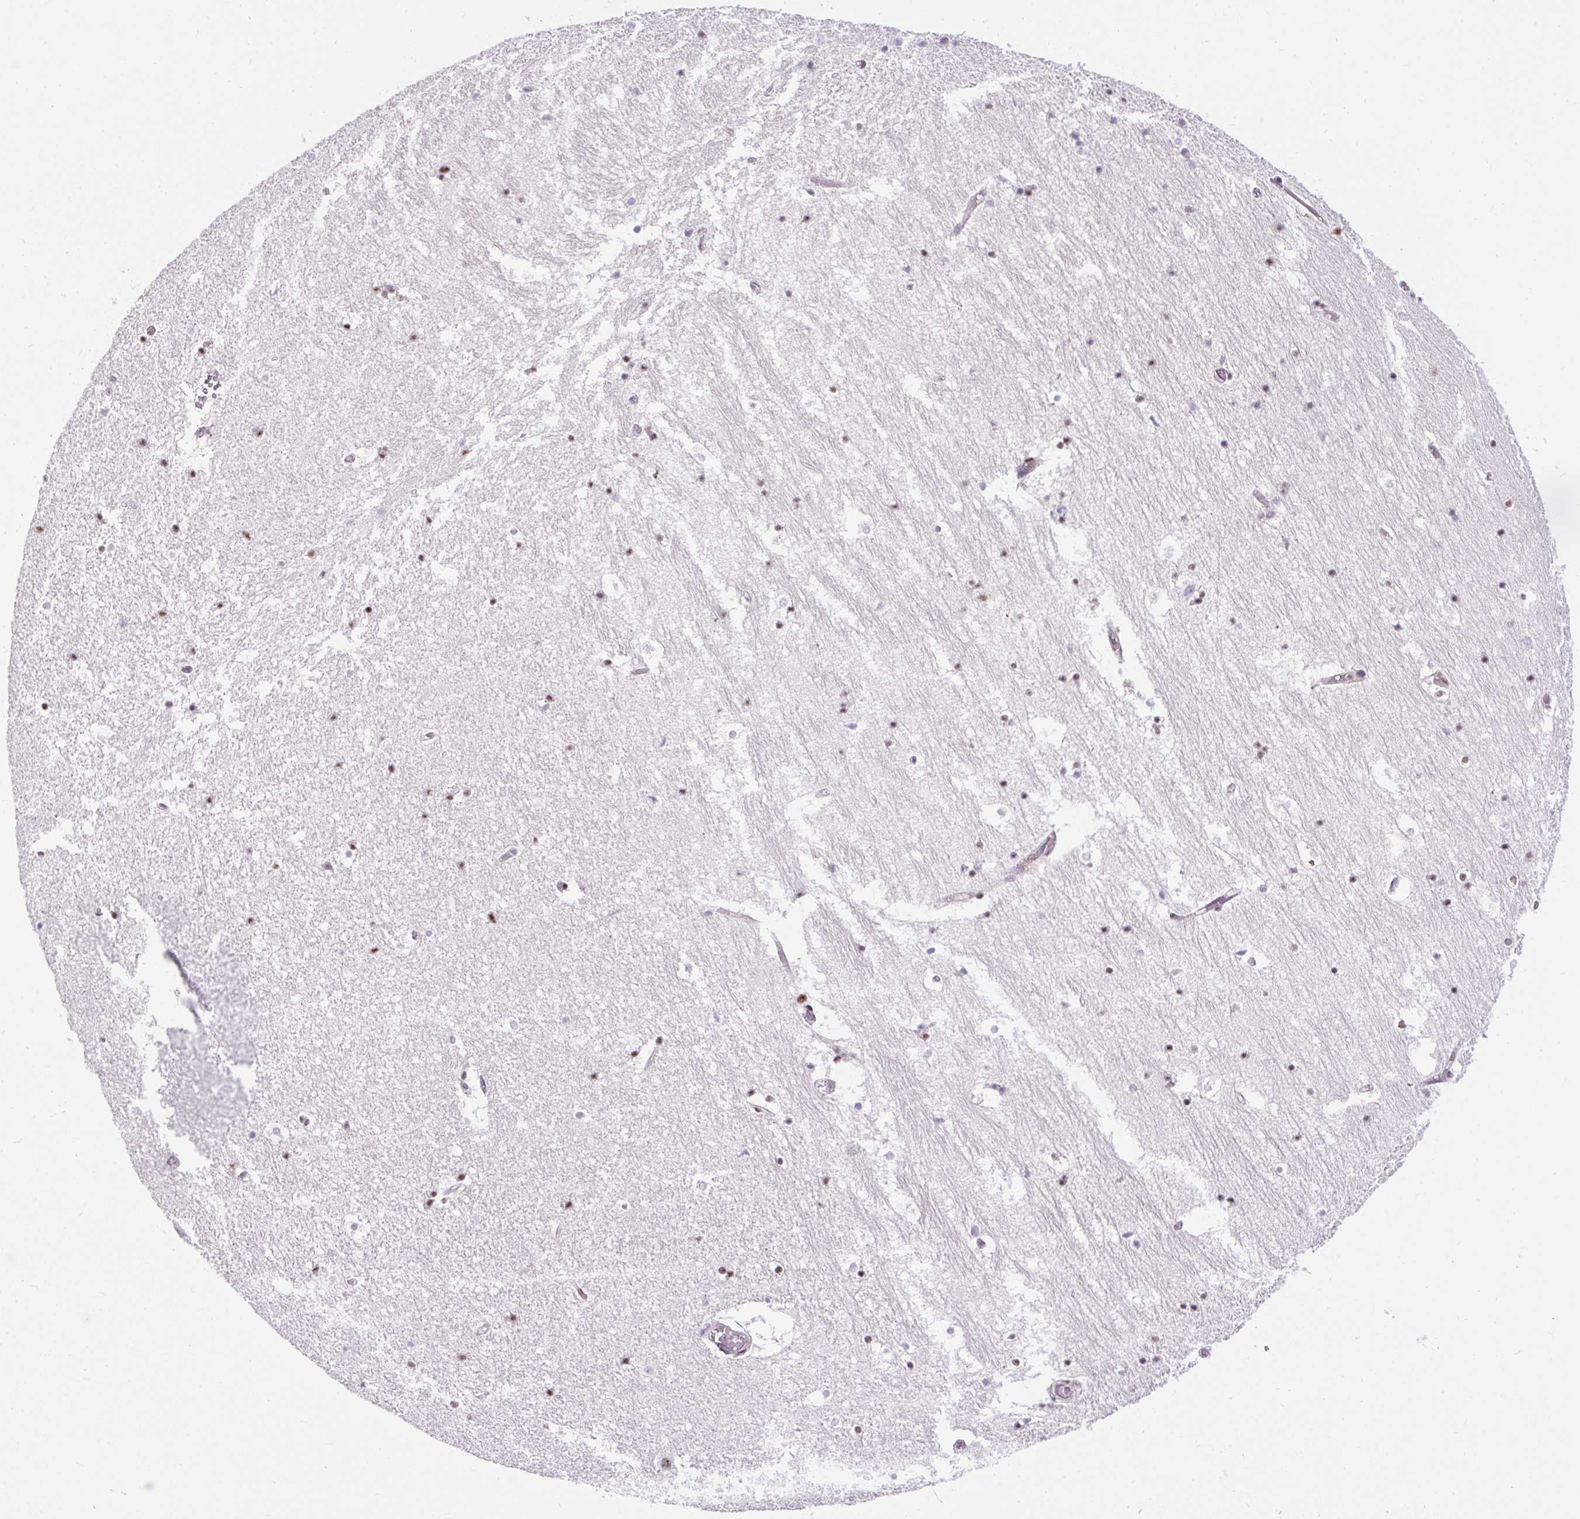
{"staining": {"intensity": "negative", "quantity": "none", "location": "none"}, "tissue": "hippocampus", "cell_type": "Glial cells", "image_type": "normal", "snomed": [{"axis": "morphology", "description": "Normal tissue, NOS"}, {"axis": "topography", "description": "Hippocampus"}], "caption": "A photomicrograph of human hippocampus is negative for staining in glial cells. (Stains: DAB IHC with hematoxylin counter stain, Microscopy: brightfield microscopy at high magnification).", "gene": "SMC5", "patient": {"sex": "female", "age": 52}}